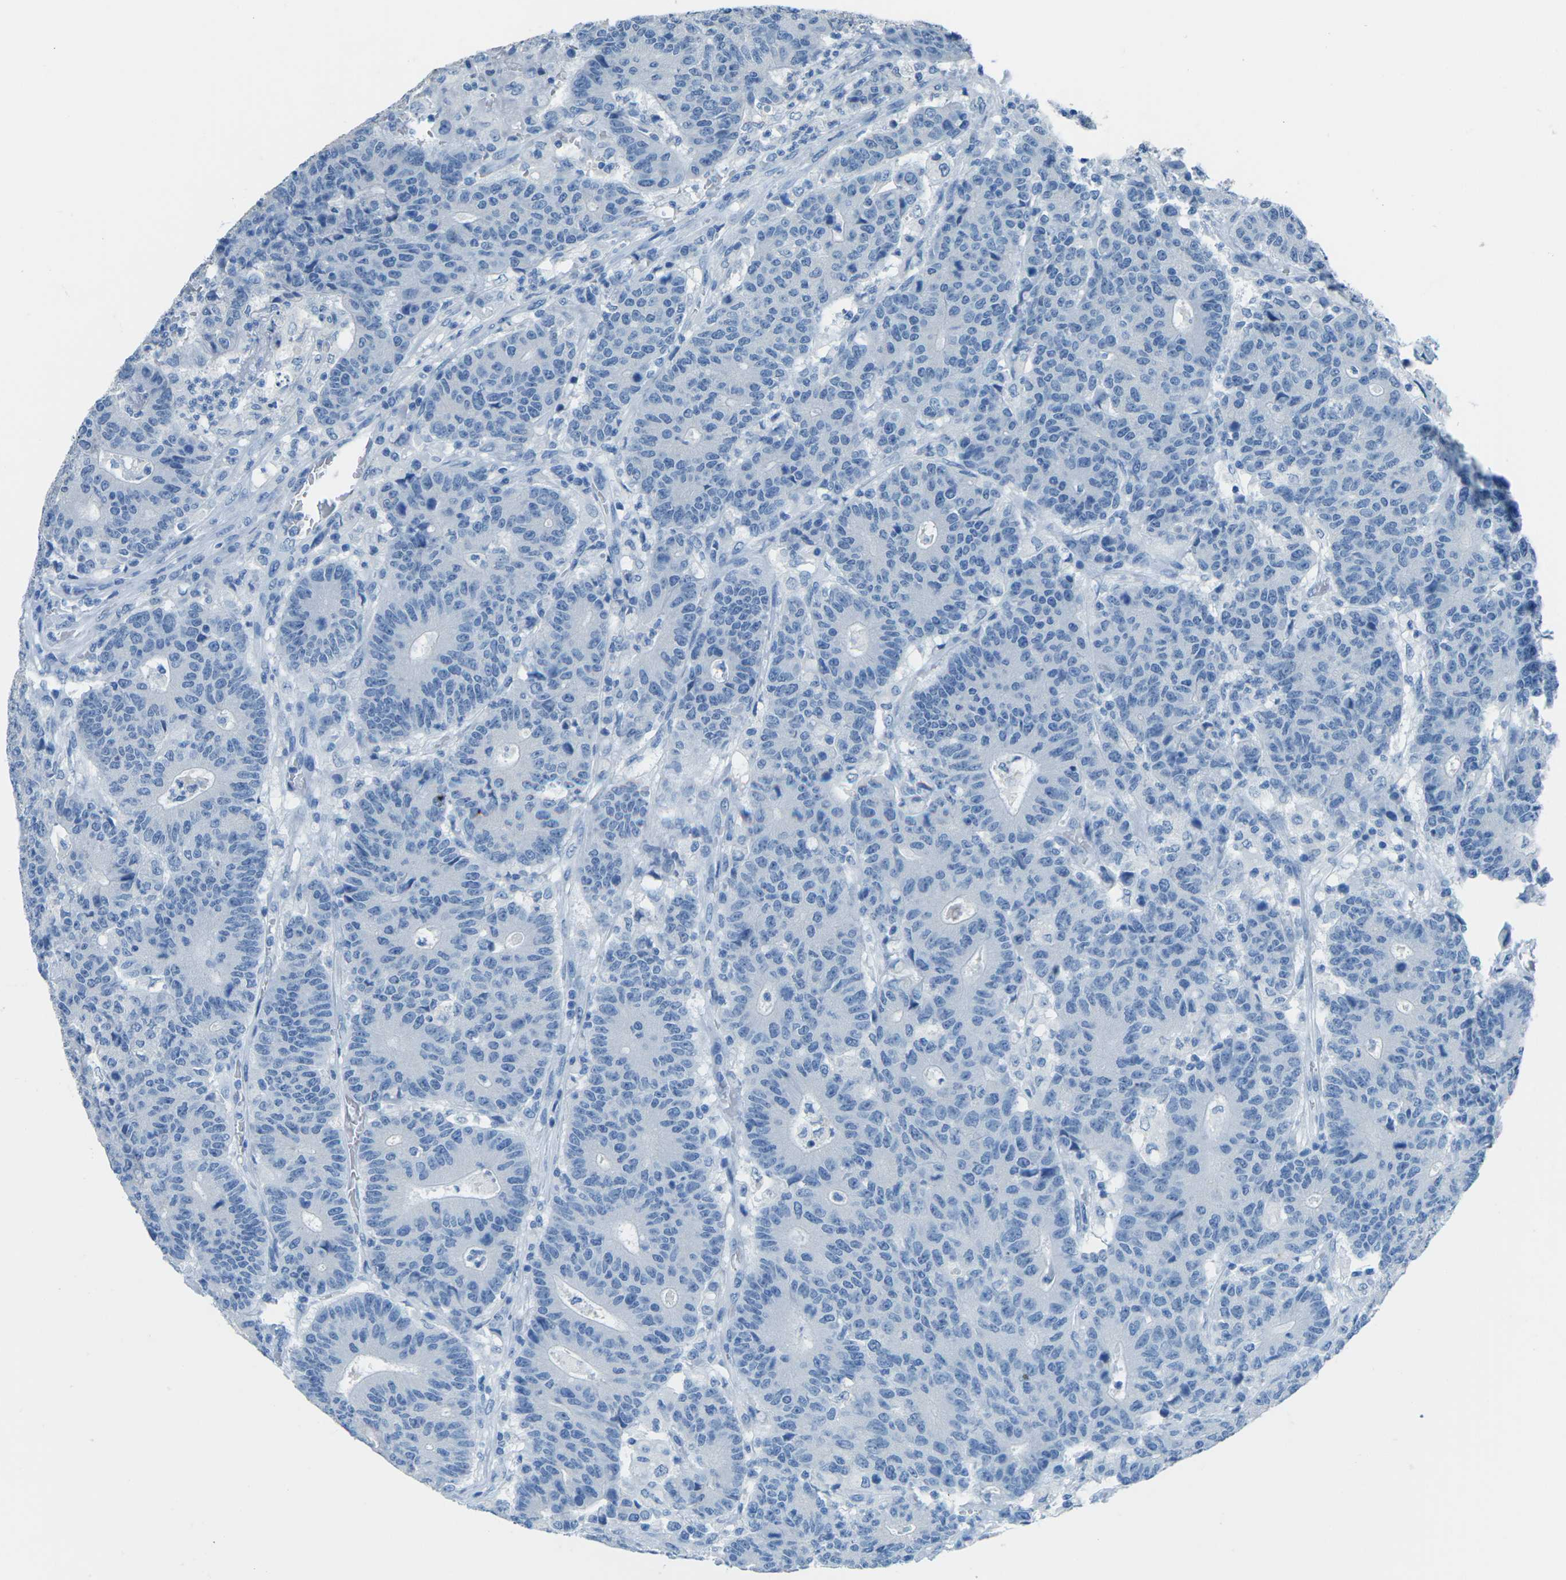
{"staining": {"intensity": "negative", "quantity": "none", "location": "none"}, "tissue": "colorectal cancer", "cell_type": "Tumor cells", "image_type": "cancer", "snomed": [{"axis": "morphology", "description": "Normal tissue, NOS"}, {"axis": "morphology", "description": "Adenocarcinoma, NOS"}, {"axis": "topography", "description": "Colon"}], "caption": "DAB immunohistochemical staining of colorectal cancer (adenocarcinoma) exhibits no significant staining in tumor cells. (Immunohistochemistry, brightfield microscopy, high magnification).", "gene": "MYH8", "patient": {"sex": "female", "age": 75}}